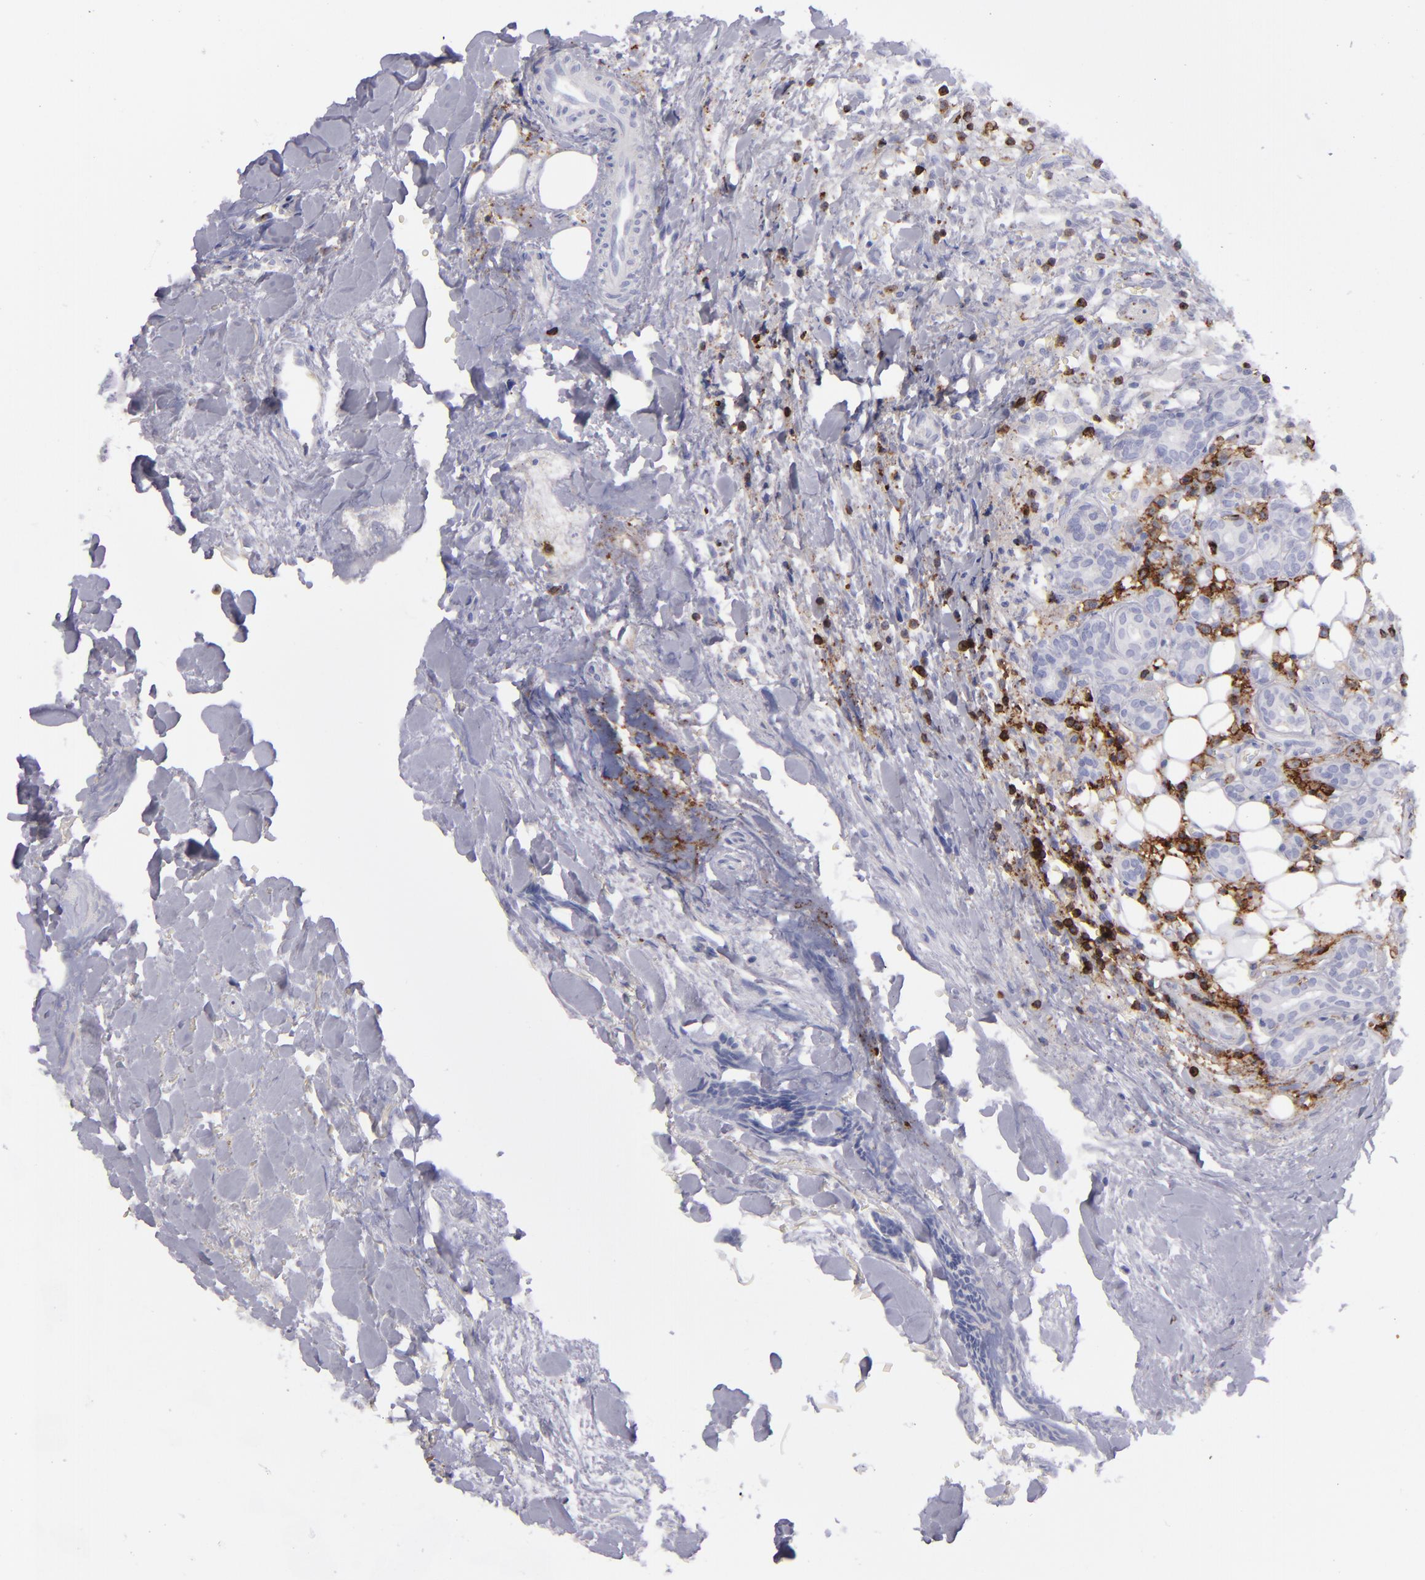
{"staining": {"intensity": "negative", "quantity": "none", "location": "none"}, "tissue": "head and neck cancer", "cell_type": "Tumor cells", "image_type": "cancer", "snomed": [{"axis": "morphology", "description": "Squamous cell carcinoma, NOS"}, {"axis": "topography", "description": "Salivary gland"}, {"axis": "topography", "description": "Head-Neck"}], "caption": "Tumor cells show no significant staining in squamous cell carcinoma (head and neck).", "gene": "CD27", "patient": {"sex": "male", "age": 70}}